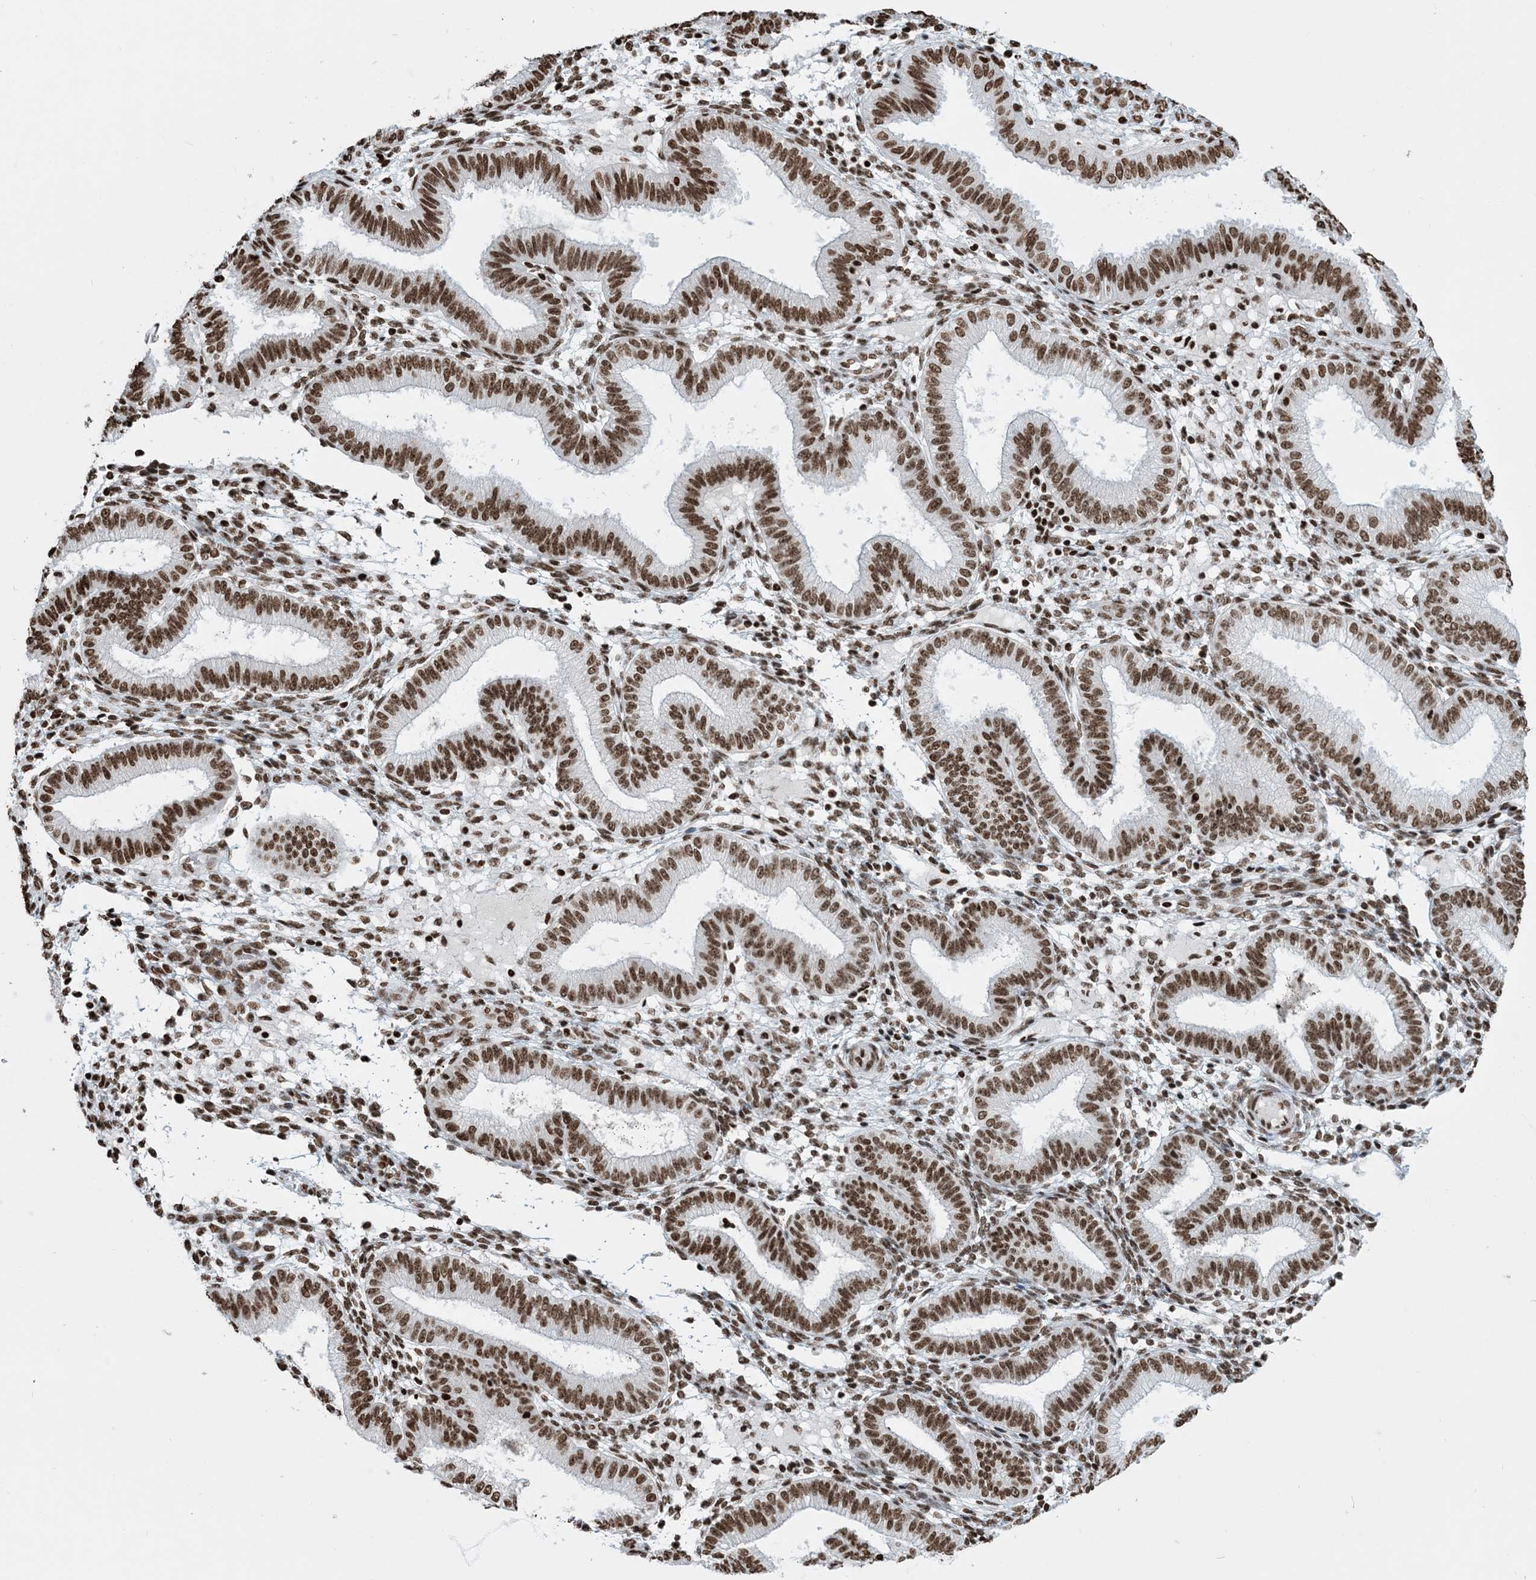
{"staining": {"intensity": "moderate", "quantity": ">75%", "location": "nuclear"}, "tissue": "endometrium", "cell_type": "Cells in endometrial stroma", "image_type": "normal", "snomed": [{"axis": "morphology", "description": "Normal tissue, NOS"}, {"axis": "topography", "description": "Endometrium"}], "caption": "Endometrium stained with a brown dye reveals moderate nuclear positive positivity in approximately >75% of cells in endometrial stroma.", "gene": "H3", "patient": {"sex": "female", "age": 39}}